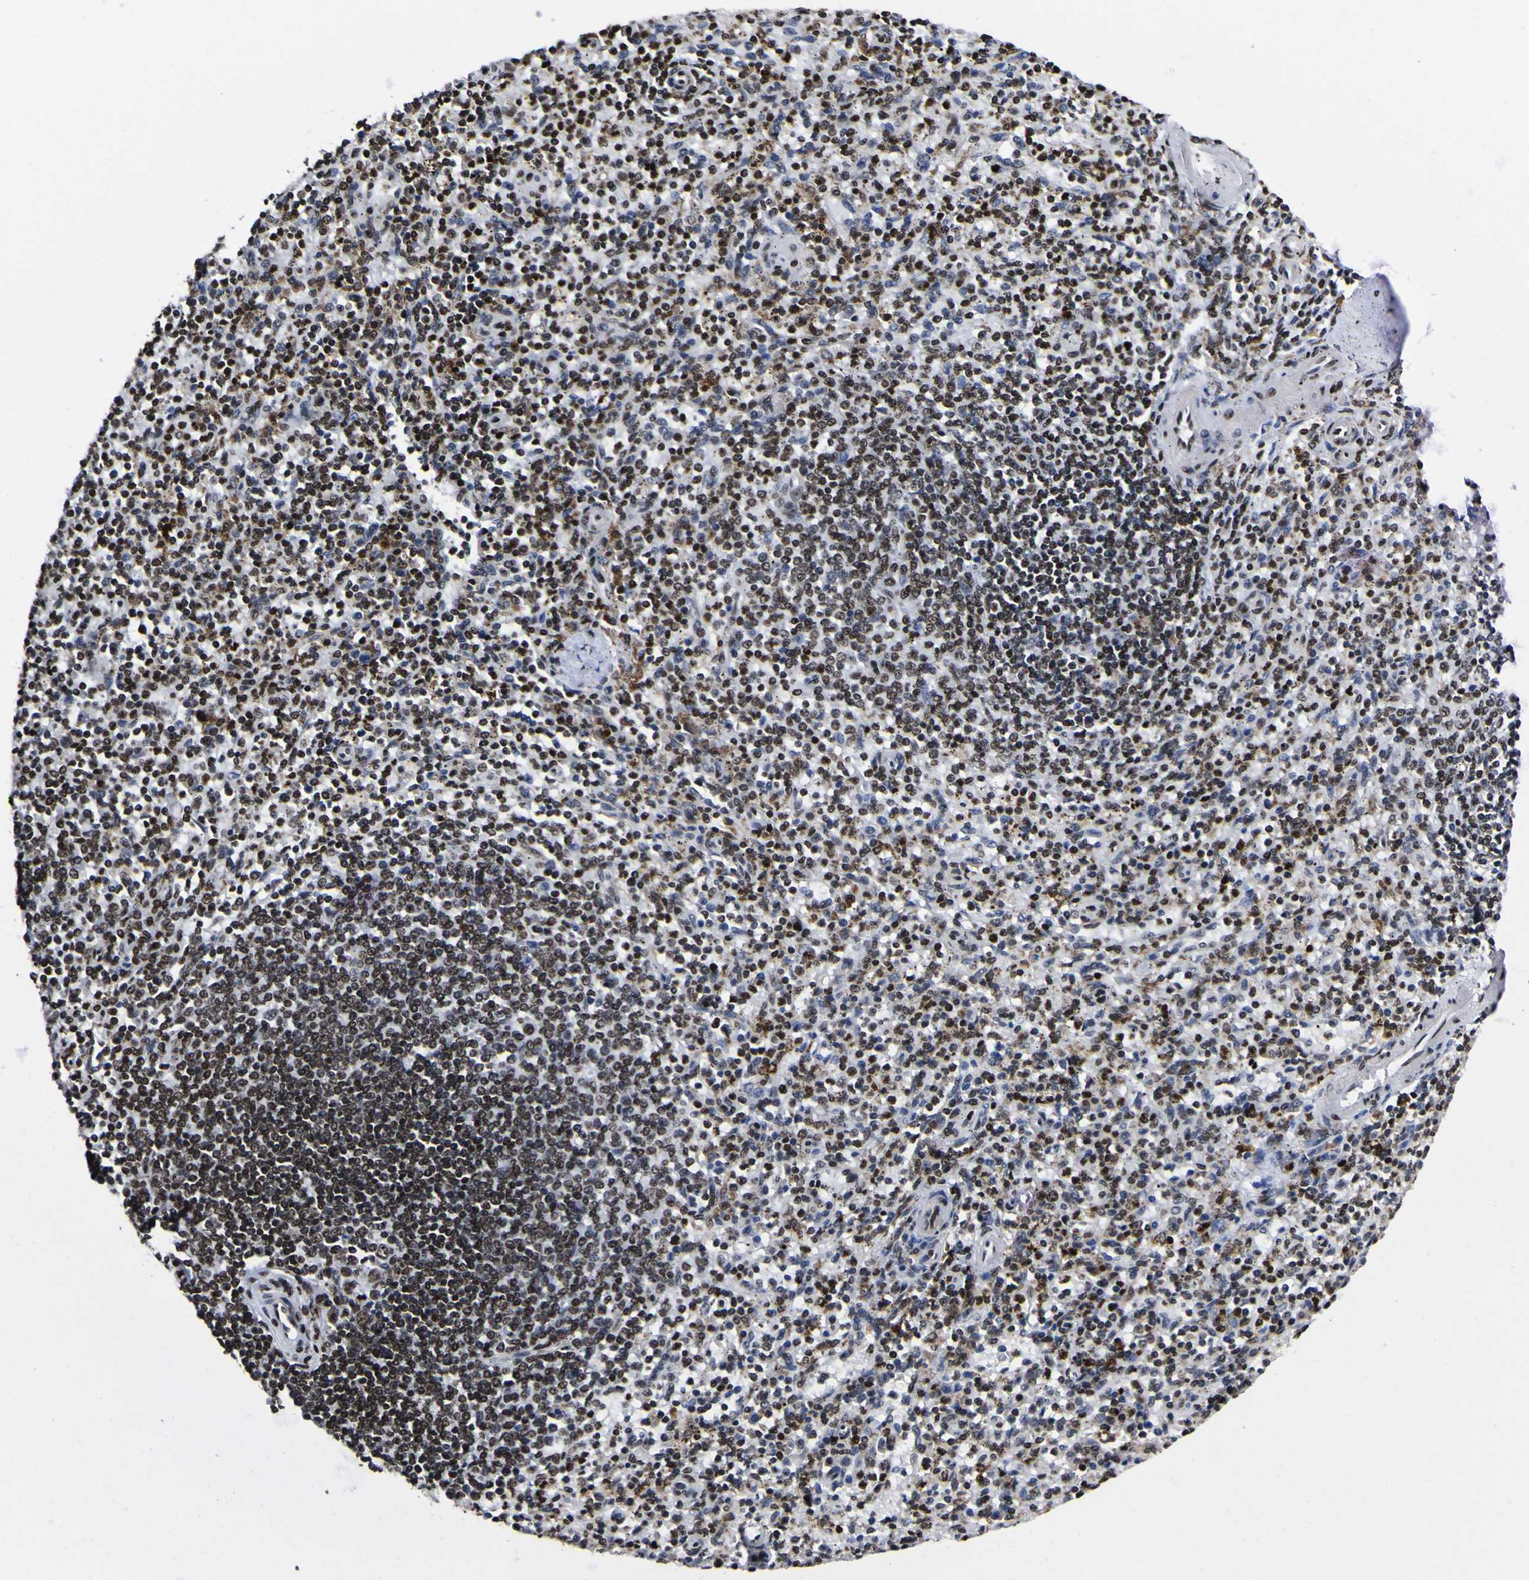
{"staining": {"intensity": "strong", "quantity": ">75%", "location": "nuclear"}, "tissue": "spleen", "cell_type": "Cells in red pulp", "image_type": "normal", "snomed": [{"axis": "morphology", "description": "Normal tissue, NOS"}, {"axis": "topography", "description": "Spleen"}], "caption": "A brown stain highlights strong nuclear expression of a protein in cells in red pulp of benign human spleen. (Brightfield microscopy of DAB IHC at high magnification).", "gene": "PIAS1", "patient": {"sex": "male", "age": 72}}